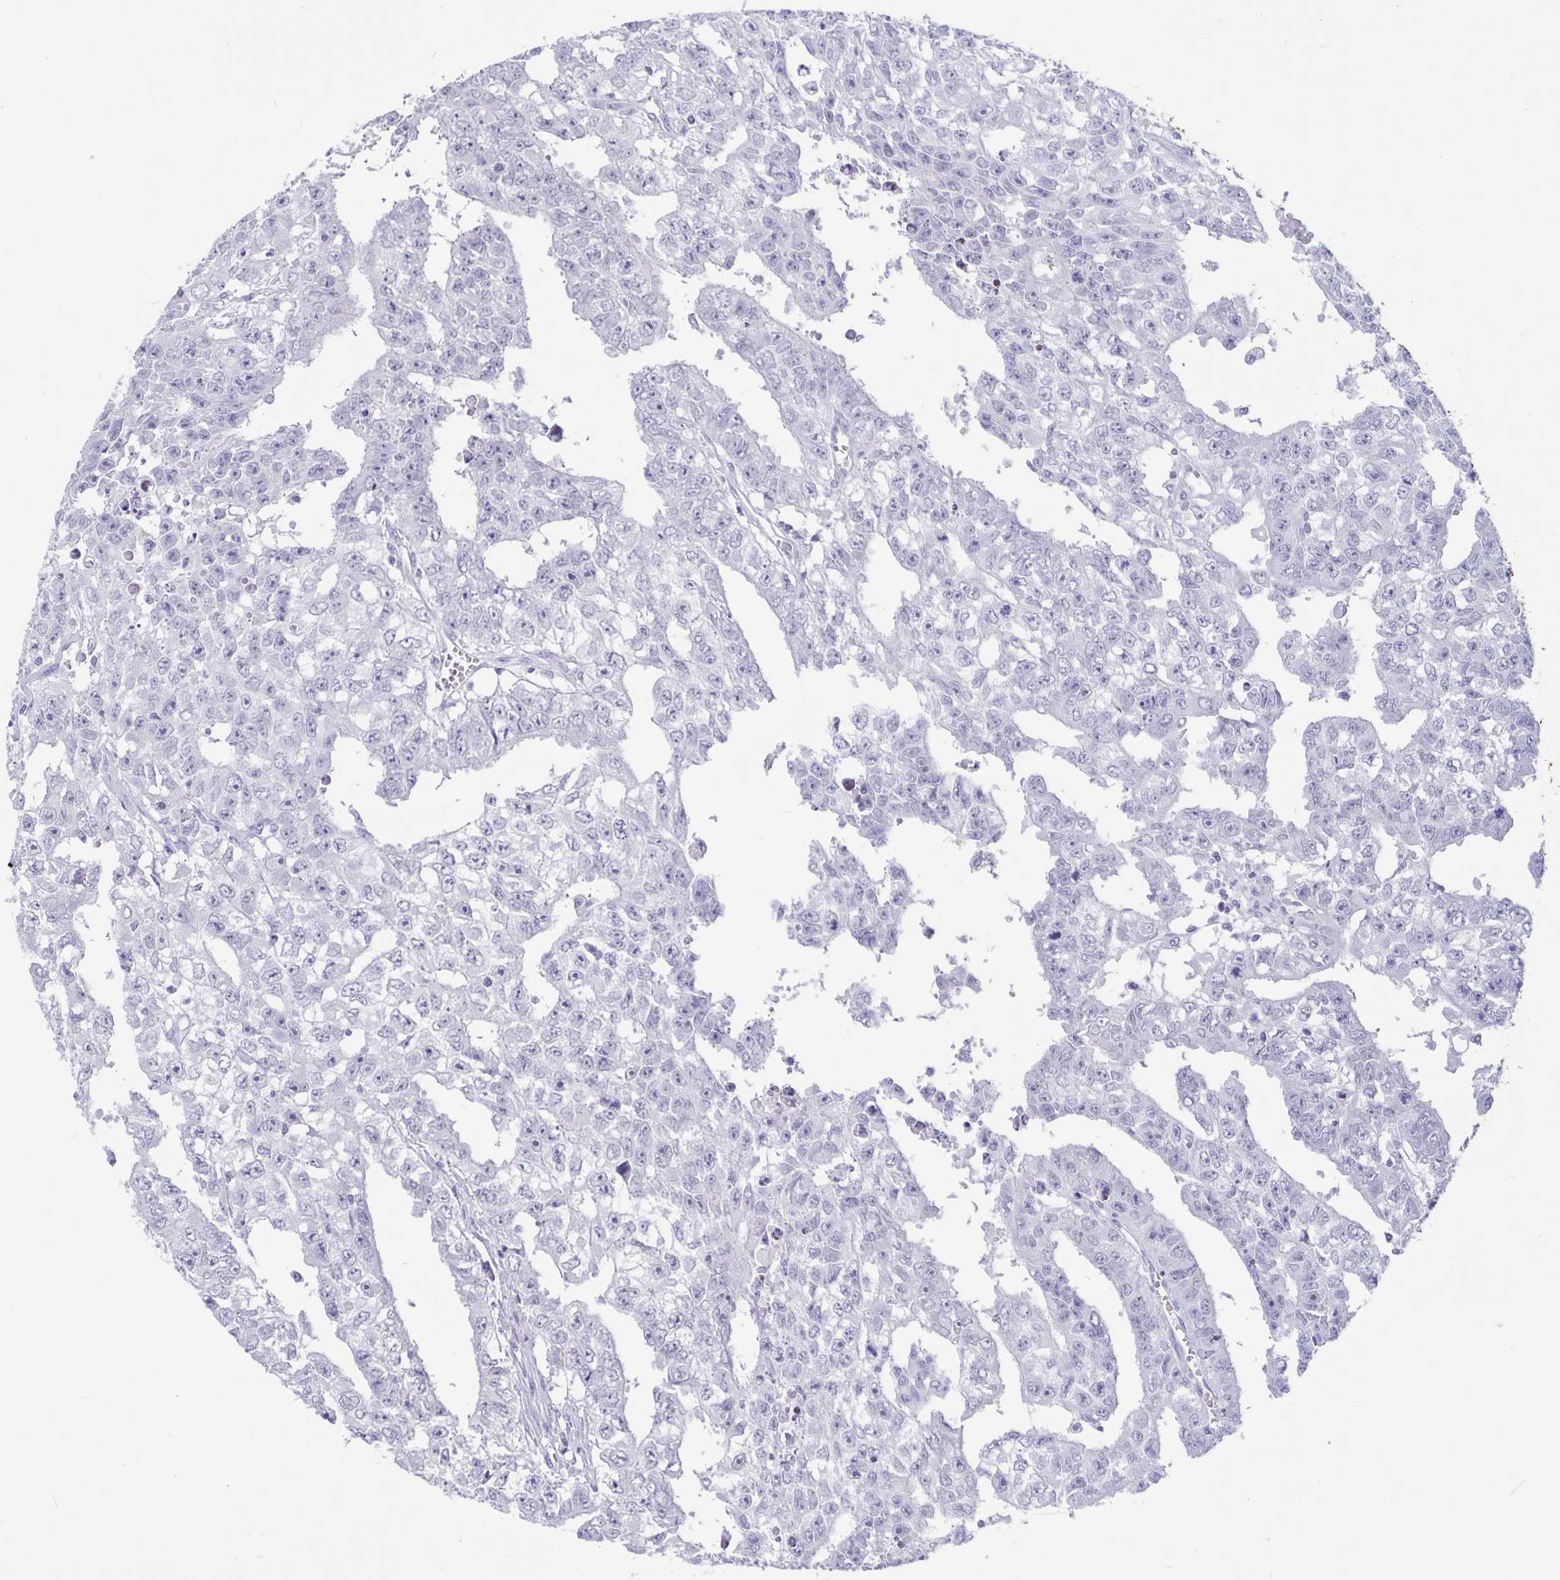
{"staining": {"intensity": "negative", "quantity": "none", "location": "none"}, "tissue": "testis cancer", "cell_type": "Tumor cells", "image_type": "cancer", "snomed": [{"axis": "morphology", "description": "Carcinoma, Embryonal, NOS"}, {"axis": "morphology", "description": "Teratoma, malignant, NOS"}, {"axis": "topography", "description": "Testis"}], "caption": "Embryonal carcinoma (testis) stained for a protein using IHC exhibits no staining tumor cells.", "gene": "BPIFA3", "patient": {"sex": "male", "age": 24}}